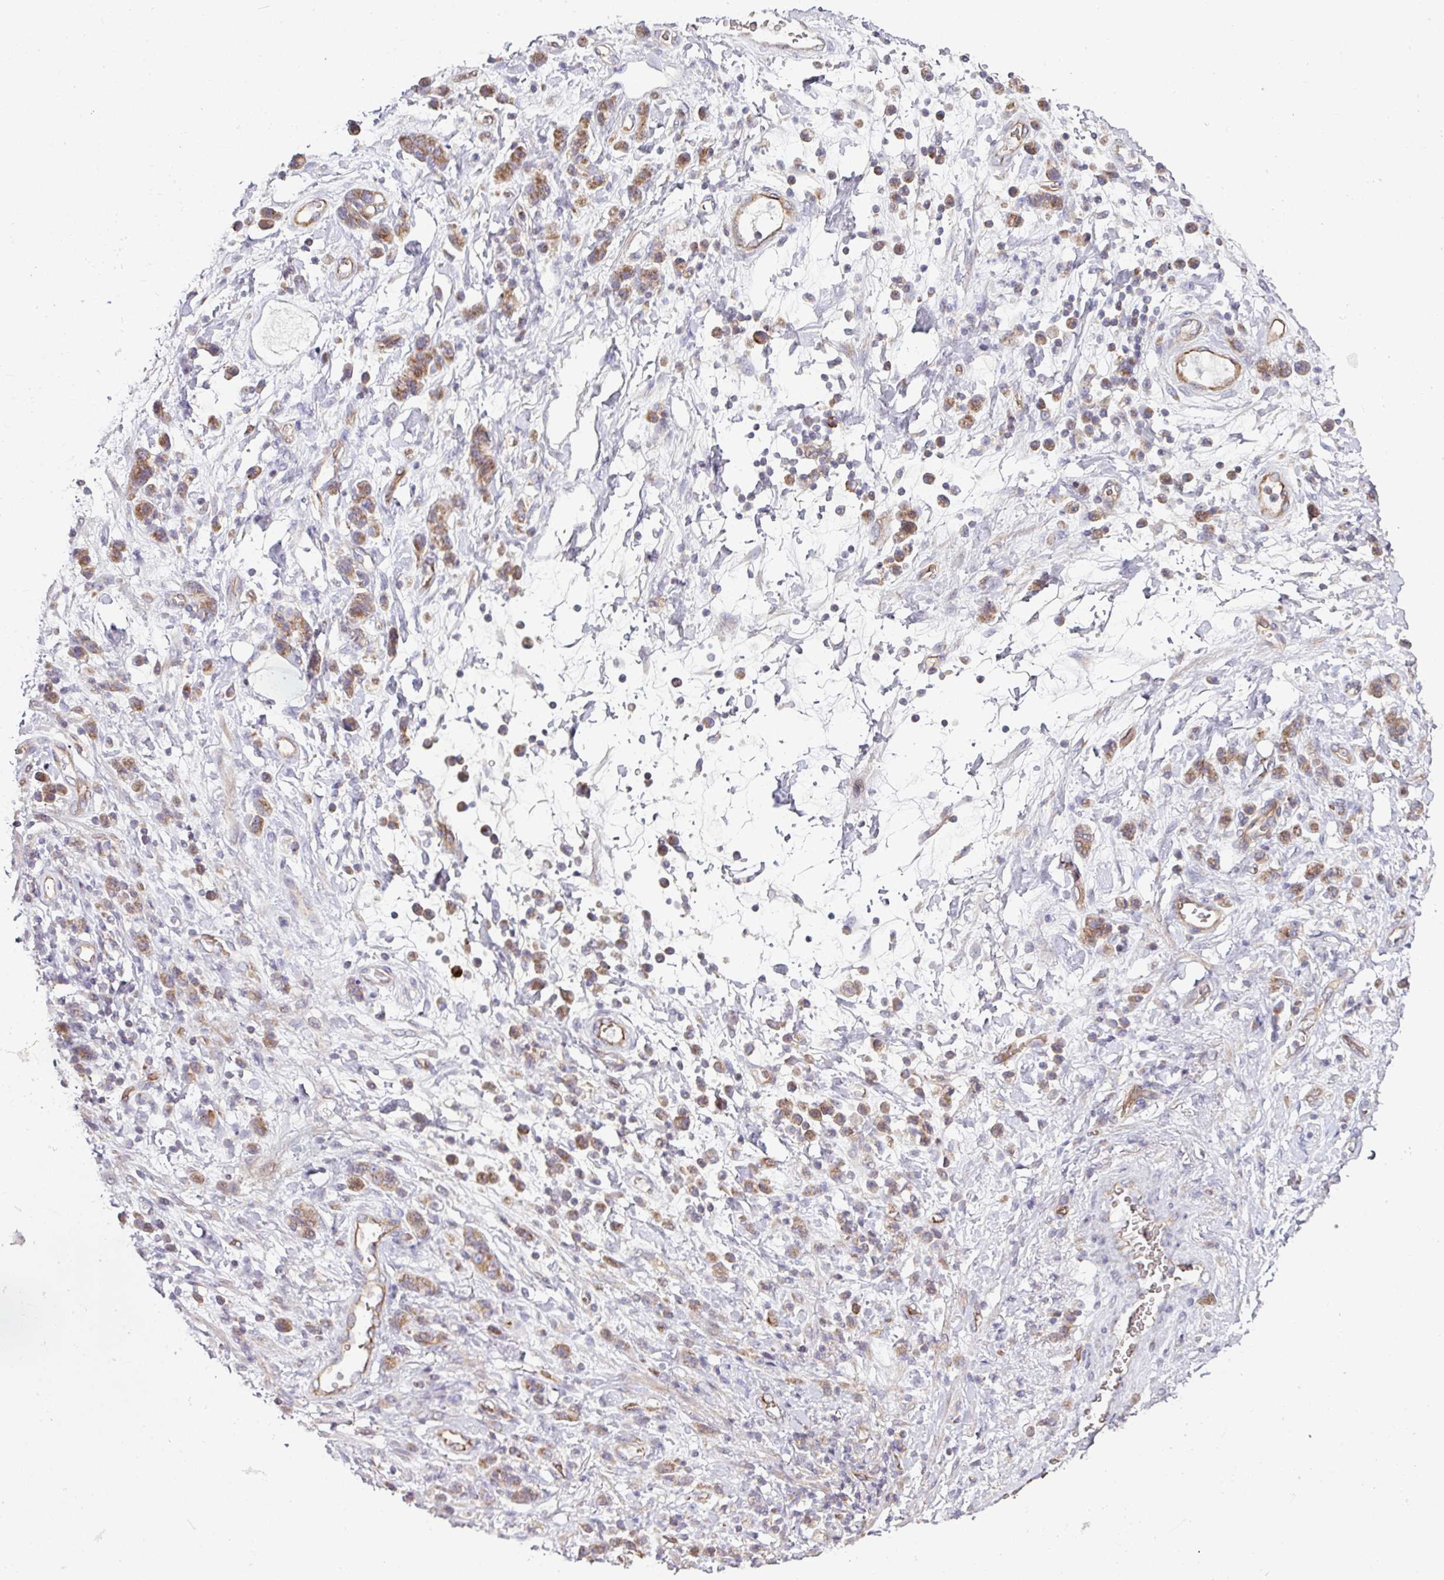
{"staining": {"intensity": "moderate", "quantity": ">75%", "location": "cytoplasmic/membranous"}, "tissue": "stomach cancer", "cell_type": "Tumor cells", "image_type": "cancer", "snomed": [{"axis": "morphology", "description": "Adenocarcinoma, NOS"}, {"axis": "topography", "description": "Stomach"}], "caption": "IHC histopathology image of stomach cancer (adenocarcinoma) stained for a protein (brown), which displays medium levels of moderate cytoplasmic/membranous staining in about >75% of tumor cells.", "gene": "RPL23A", "patient": {"sex": "male", "age": 77}}